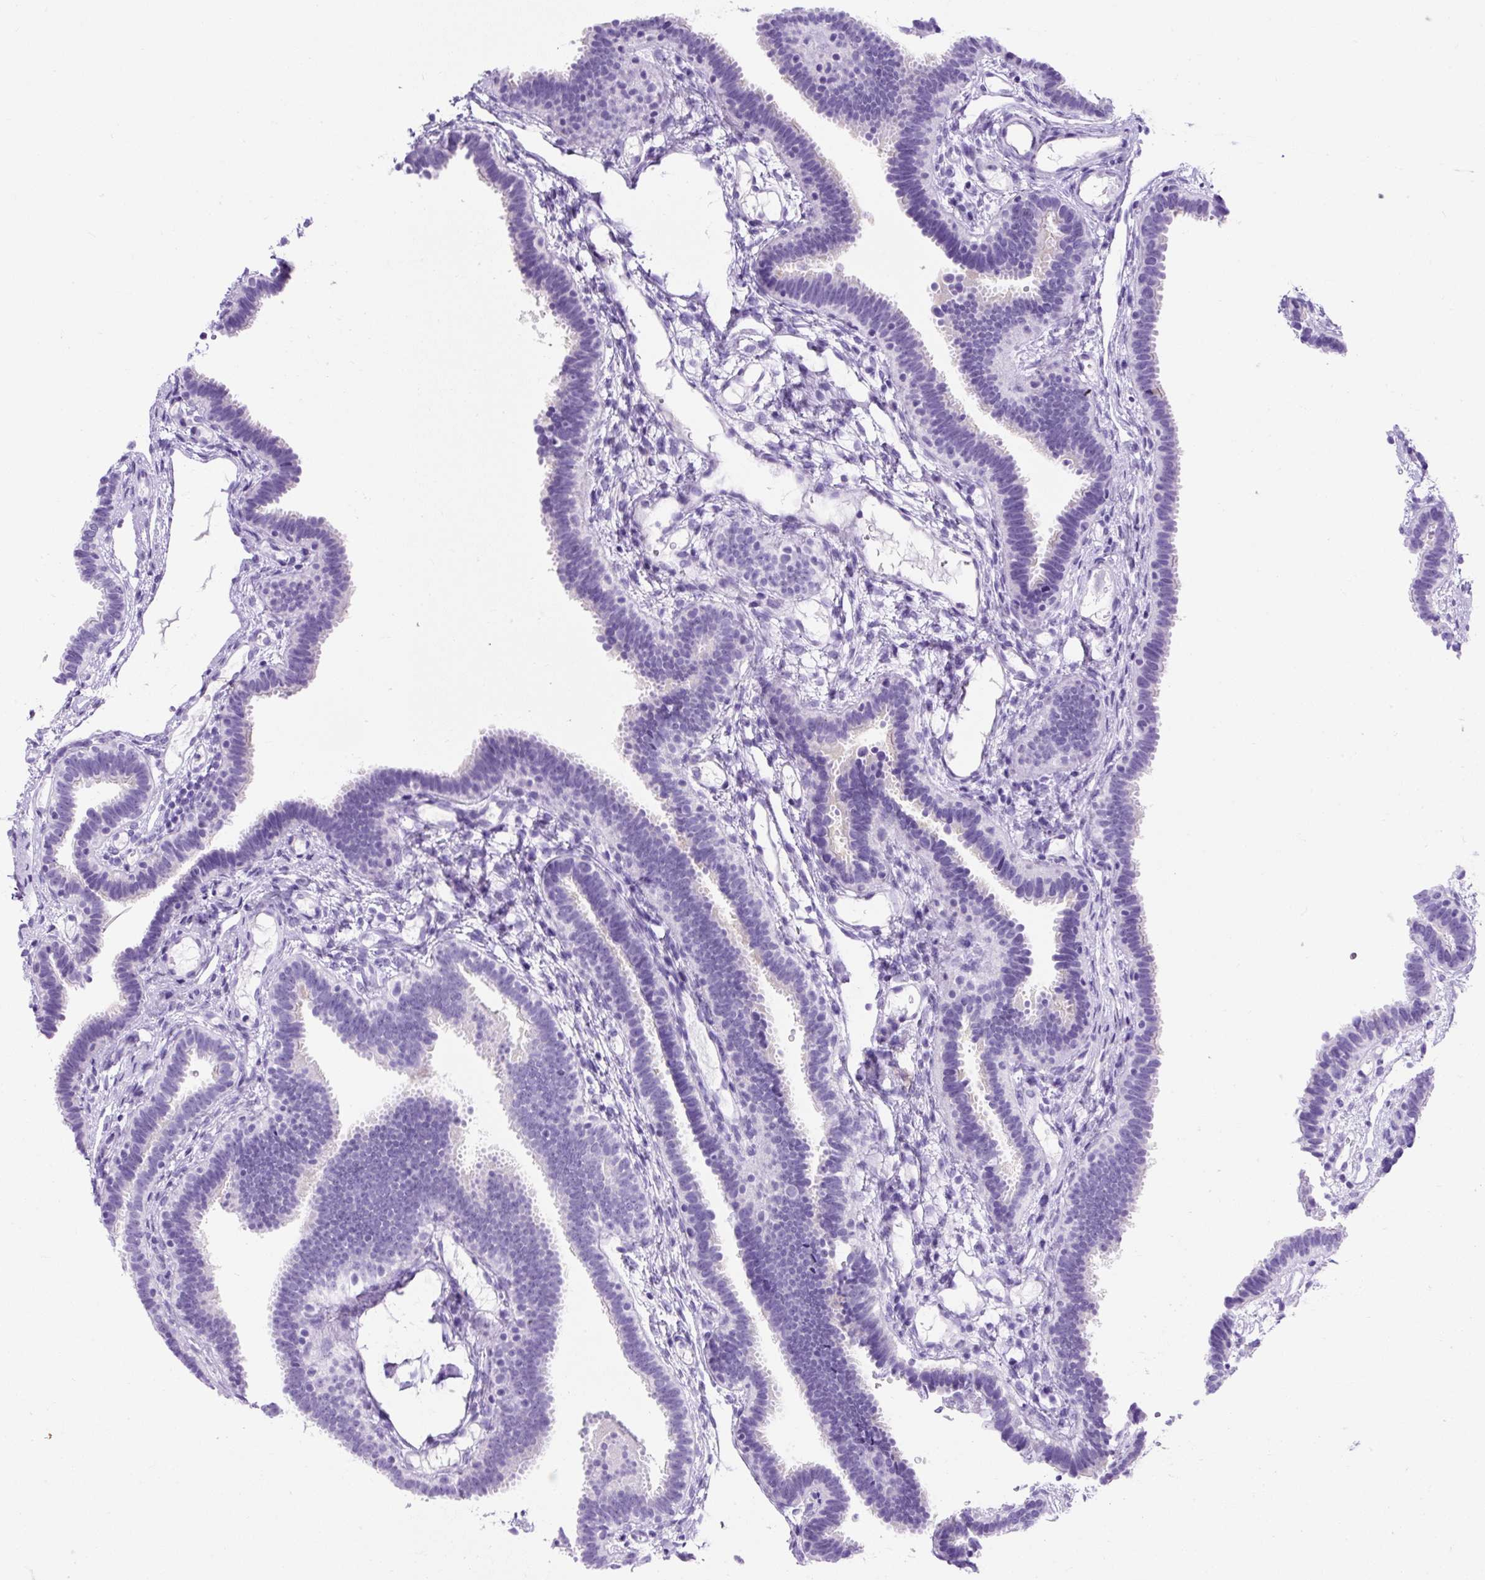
{"staining": {"intensity": "negative", "quantity": "none", "location": "none"}, "tissue": "fallopian tube", "cell_type": "Glandular cells", "image_type": "normal", "snomed": [{"axis": "morphology", "description": "Normal tissue, NOS"}, {"axis": "topography", "description": "Fallopian tube"}], "caption": "Protein analysis of benign fallopian tube reveals no significant positivity in glandular cells.", "gene": "KRT12", "patient": {"sex": "female", "age": 37}}